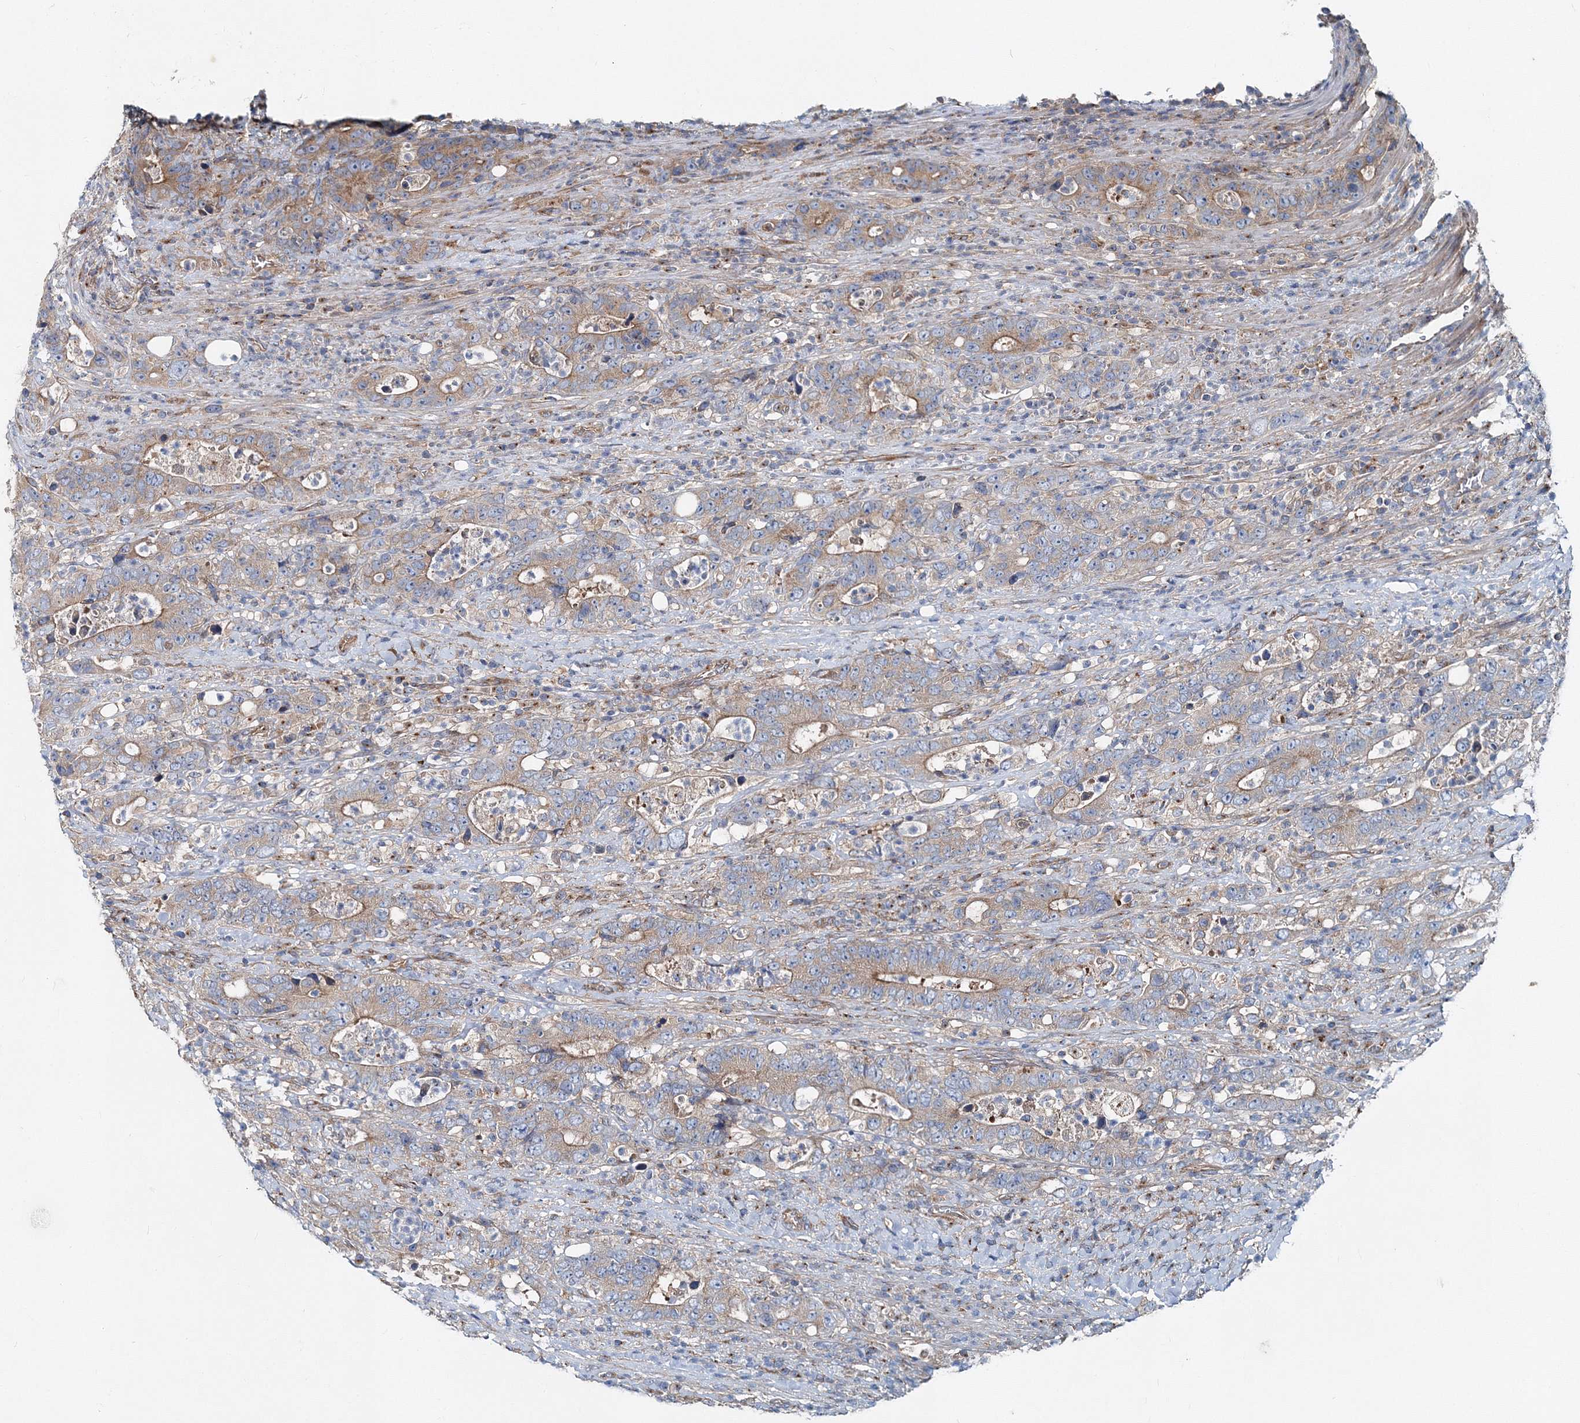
{"staining": {"intensity": "weak", "quantity": "25%-75%", "location": "cytoplasmic/membranous"}, "tissue": "colorectal cancer", "cell_type": "Tumor cells", "image_type": "cancer", "snomed": [{"axis": "morphology", "description": "Adenocarcinoma, NOS"}, {"axis": "topography", "description": "Colon"}], "caption": "A brown stain labels weak cytoplasmic/membranous staining of a protein in colorectal adenocarcinoma tumor cells. (DAB (3,3'-diaminobenzidine) IHC, brown staining for protein, blue staining for nuclei).", "gene": "MPHOSPH9", "patient": {"sex": "female", "age": 75}}